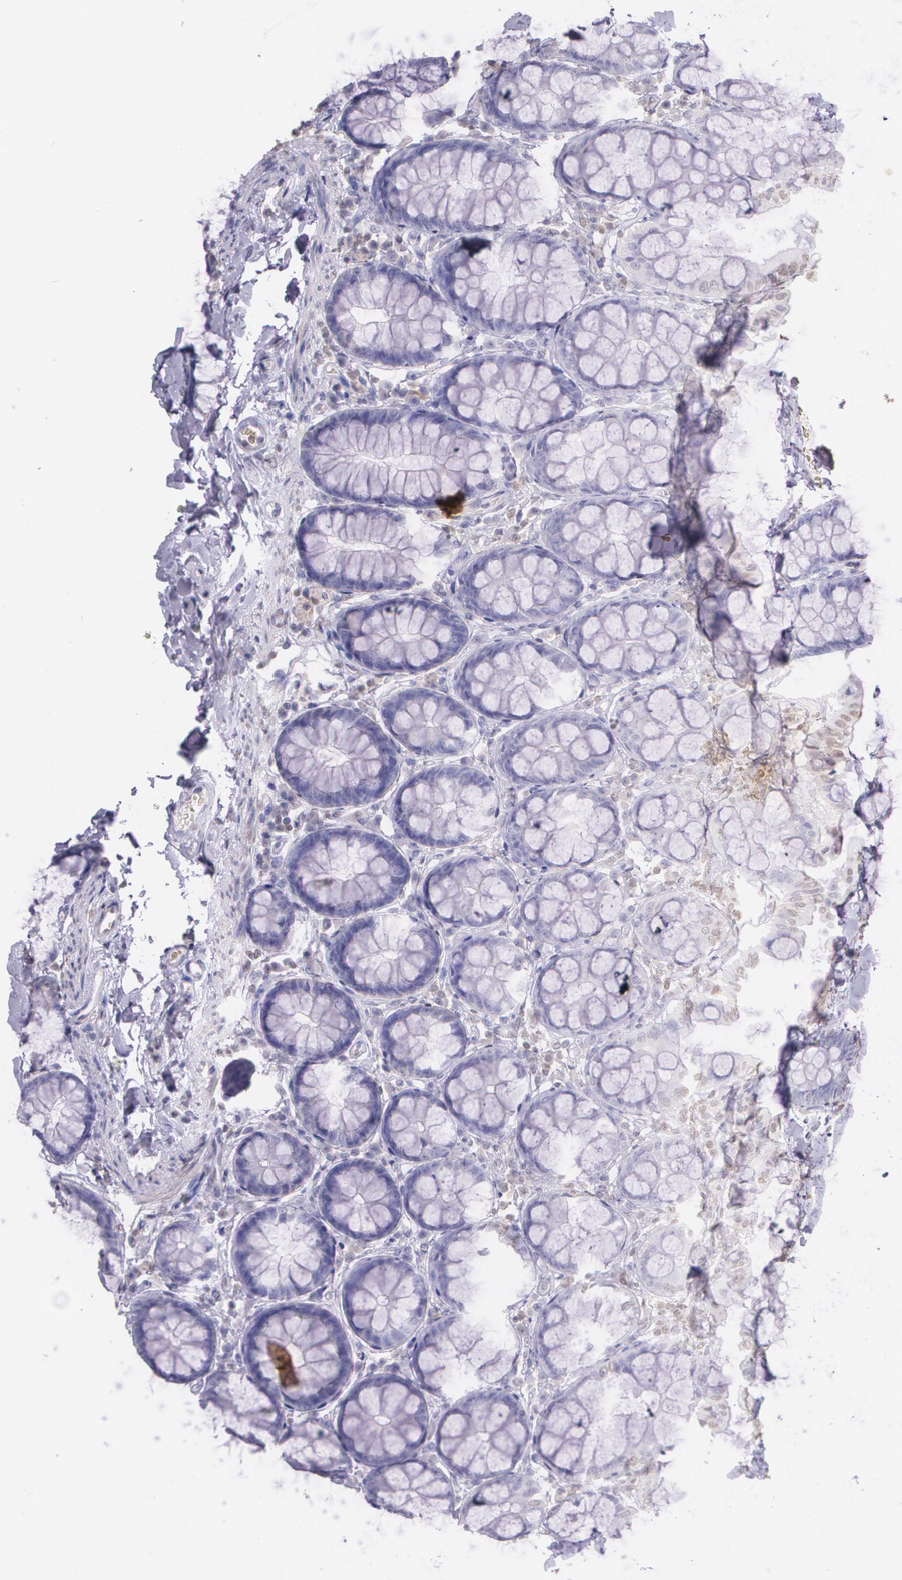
{"staining": {"intensity": "negative", "quantity": "none", "location": "none"}, "tissue": "colon", "cell_type": "Endothelial cells", "image_type": "normal", "snomed": [{"axis": "morphology", "description": "Normal tissue, NOS"}, {"axis": "topography", "description": "Colon"}], "caption": "Normal colon was stained to show a protein in brown. There is no significant staining in endothelial cells. (DAB (3,3'-diaminobenzidine) immunohistochemistry (IHC) visualized using brightfield microscopy, high magnification).", "gene": "RTN1", "patient": {"sex": "female", "age": 61}}